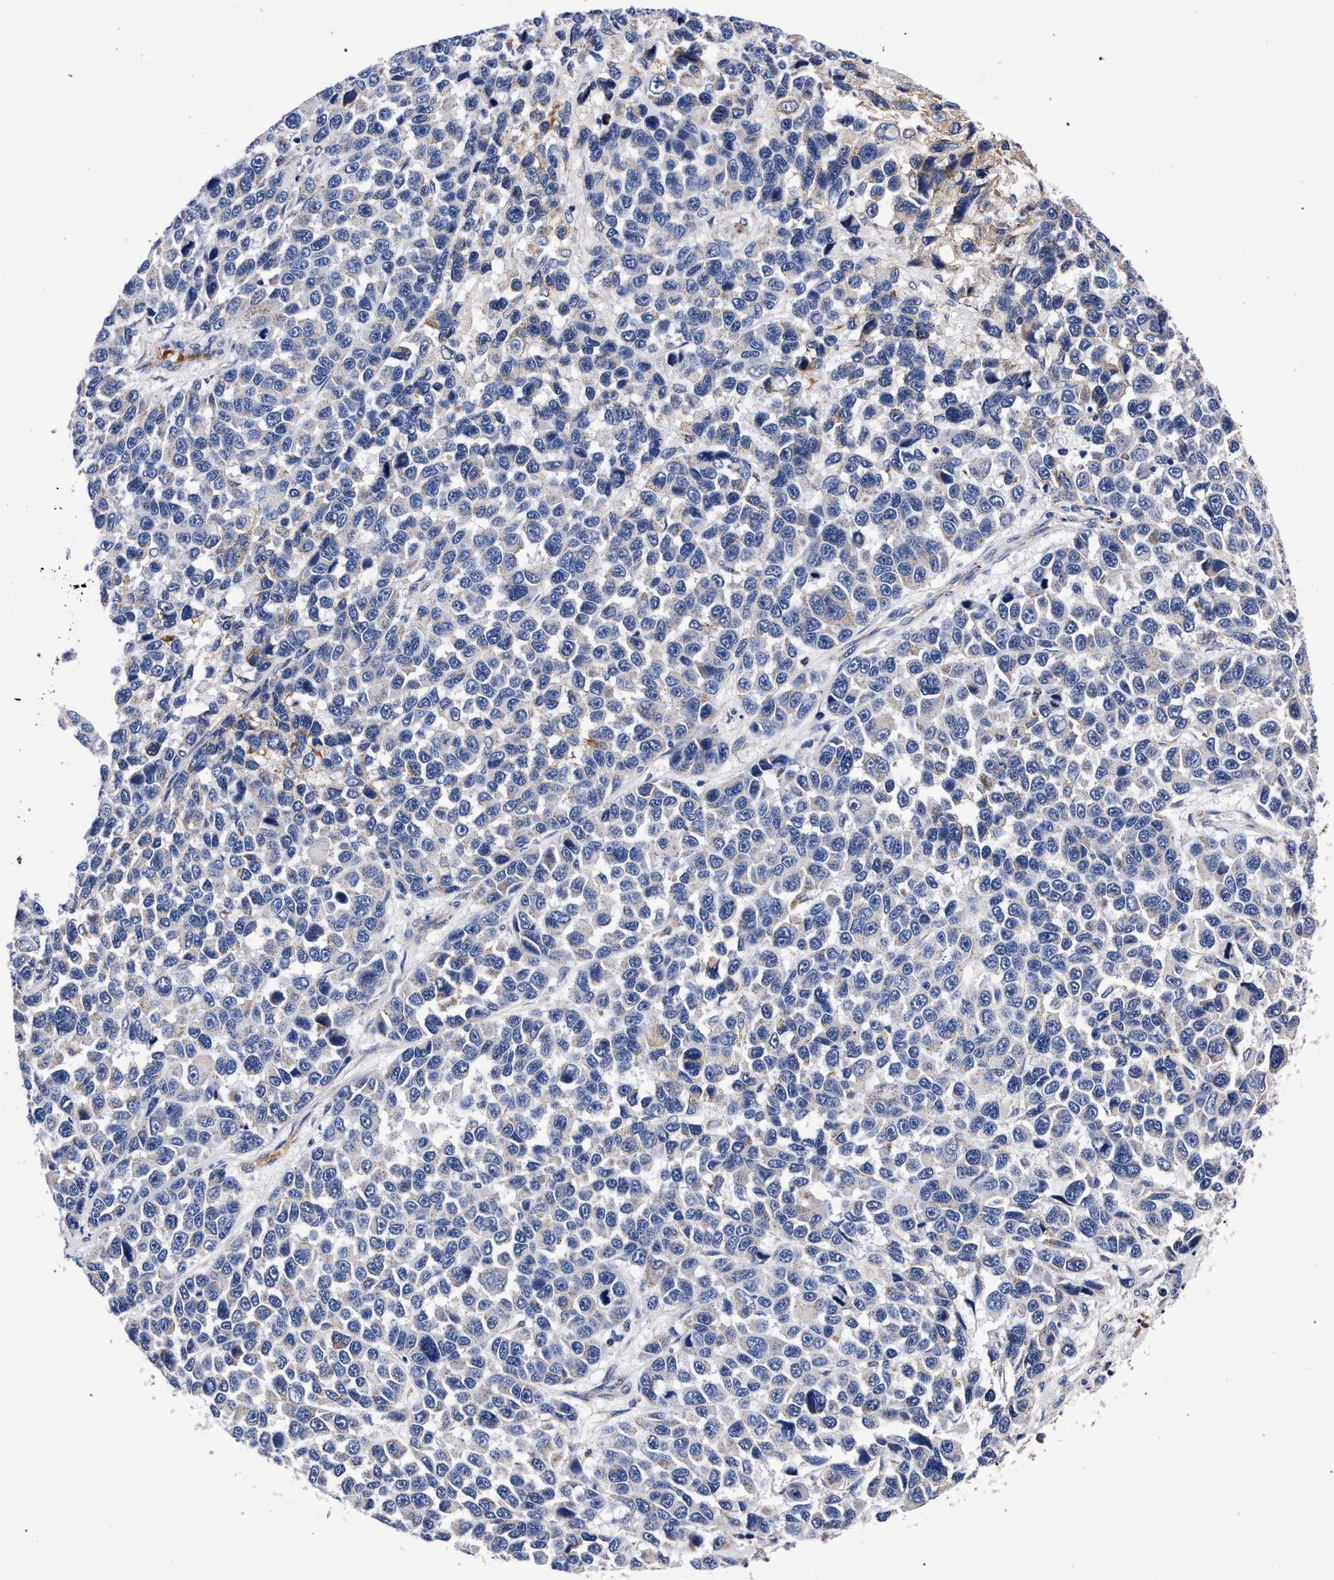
{"staining": {"intensity": "negative", "quantity": "none", "location": "none"}, "tissue": "melanoma", "cell_type": "Tumor cells", "image_type": "cancer", "snomed": [{"axis": "morphology", "description": "Malignant melanoma, NOS"}, {"axis": "topography", "description": "Skin"}], "caption": "This is an immunohistochemistry (IHC) micrograph of human melanoma. There is no positivity in tumor cells.", "gene": "ACOX1", "patient": {"sex": "male", "age": 53}}